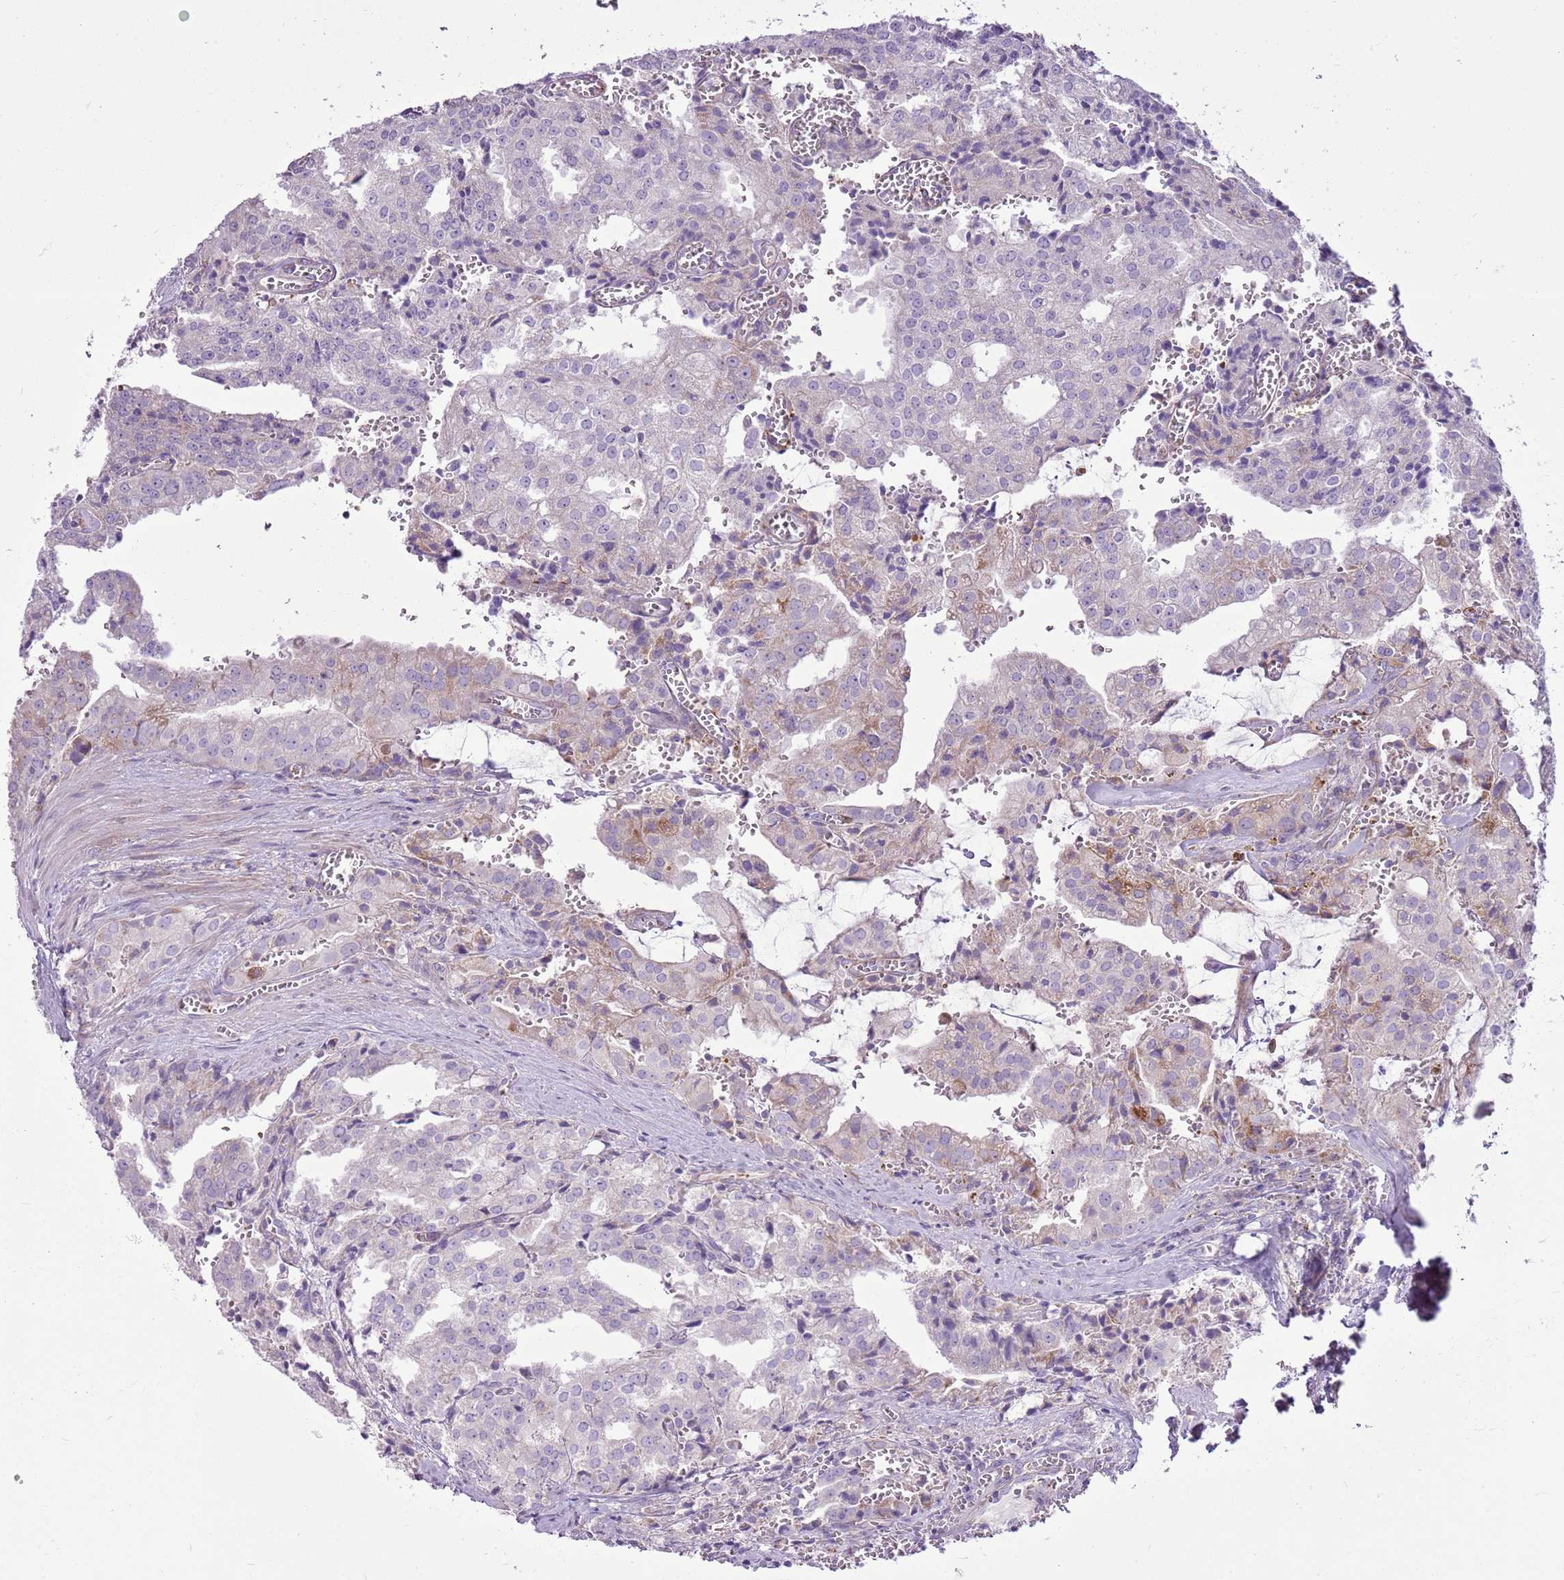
{"staining": {"intensity": "negative", "quantity": "none", "location": "none"}, "tissue": "prostate cancer", "cell_type": "Tumor cells", "image_type": "cancer", "snomed": [{"axis": "morphology", "description": "Adenocarcinoma, High grade"}, {"axis": "topography", "description": "Prostate"}], "caption": "IHC histopathology image of human adenocarcinoma (high-grade) (prostate) stained for a protein (brown), which demonstrates no expression in tumor cells.", "gene": "CHAC2", "patient": {"sex": "male", "age": 68}}